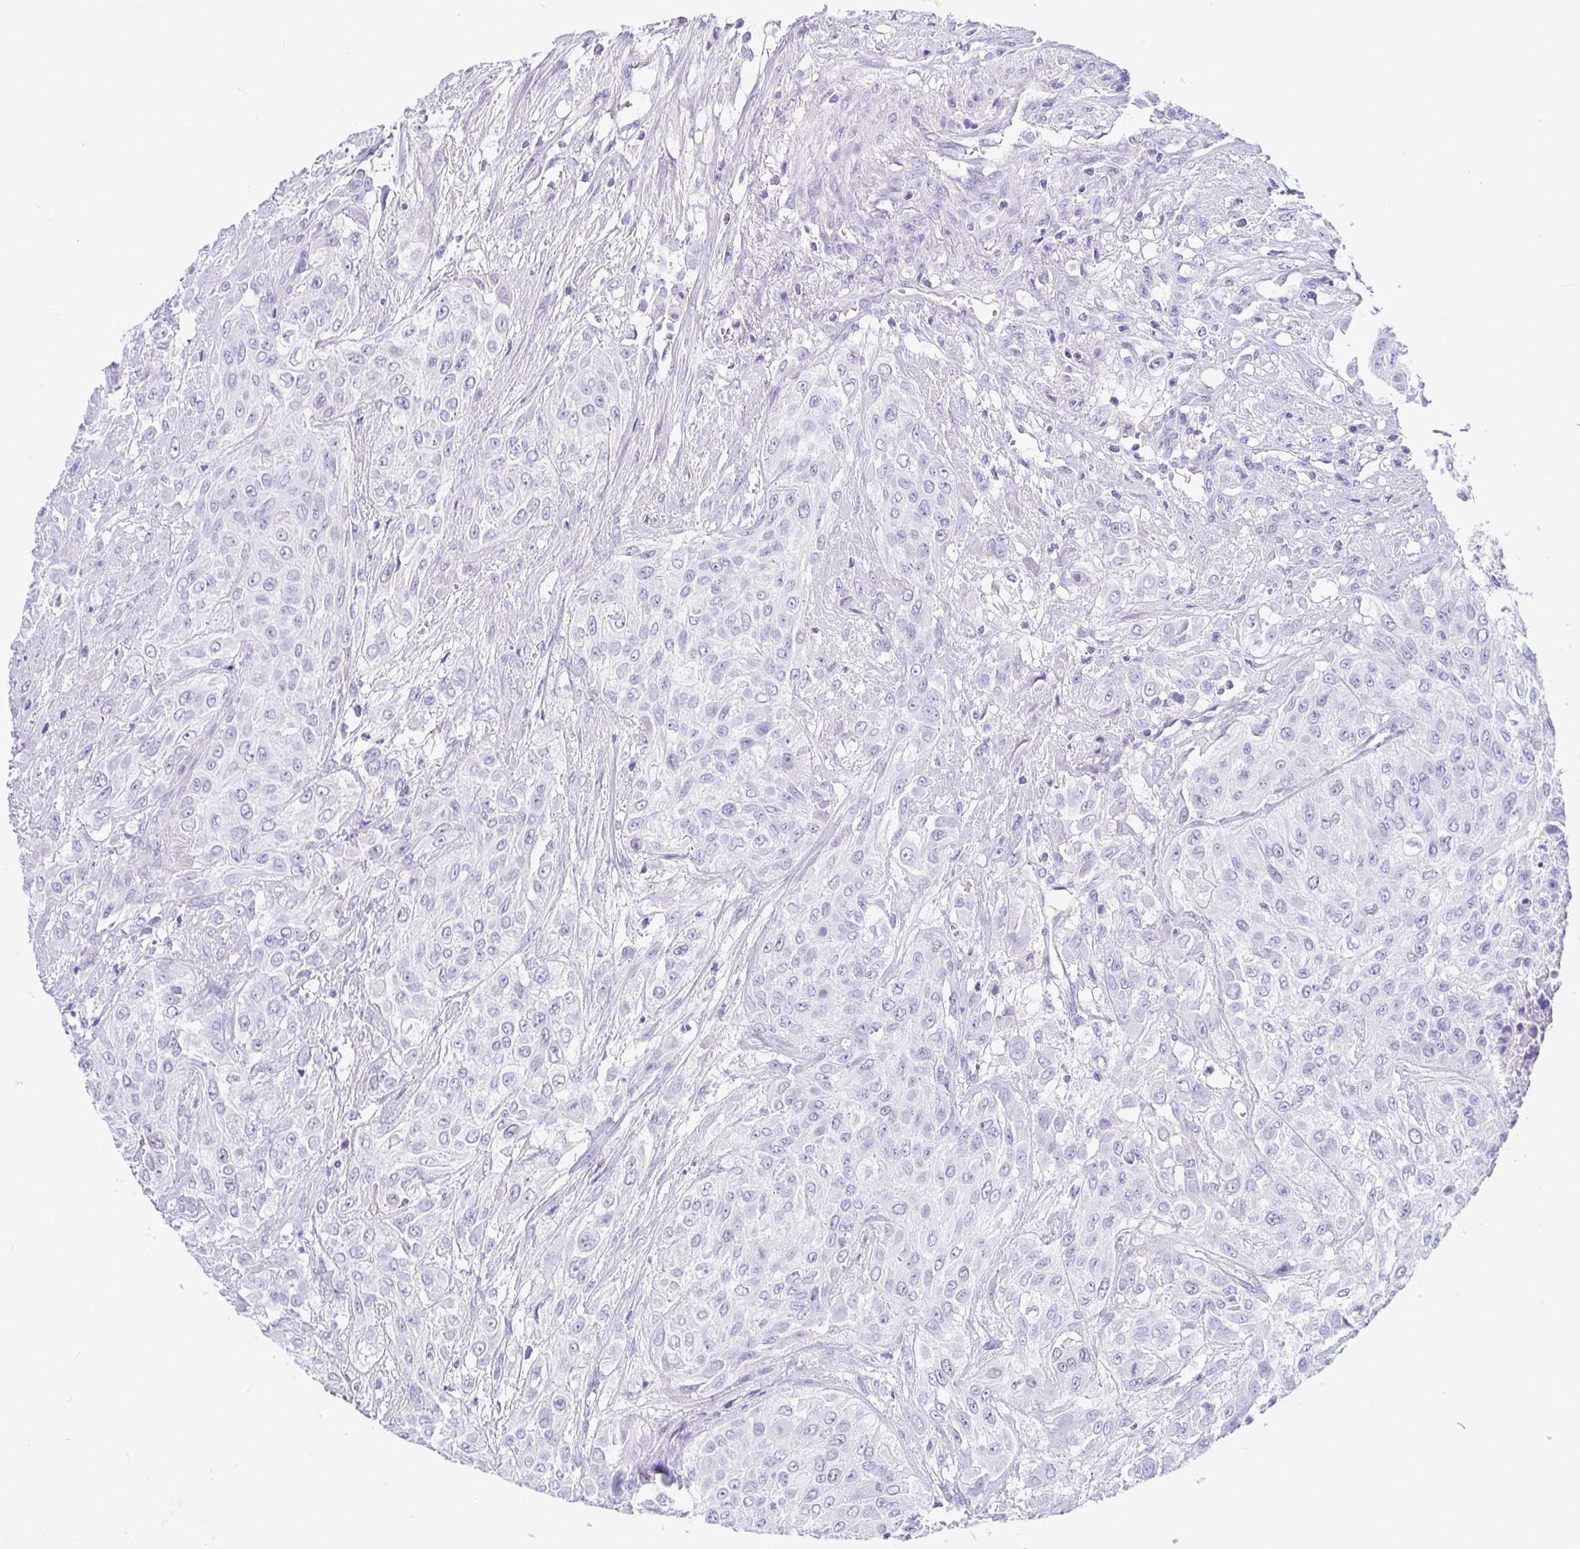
{"staining": {"intensity": "negative", "quantity": "none", "location": "none"}, "tissue": "urothelial cancer", "cell_type": "Tumor cells", "image_type": "cancer", "snomed": [{"axis": "morphology", "description": "Urothelial carcinoma, High grade"}, {"axis": "topography", "description": "Urinary bladder"}], "caption": "Protein analysis of high-grade urothelial carcinoma exhibits no significant expression in tumor cells. (DAB (3,3'-diaminobenzidine) immunohistochemistry, high magnification).", "gene": "TMEM241", "patient": {"sex": "male", "age": 57}}